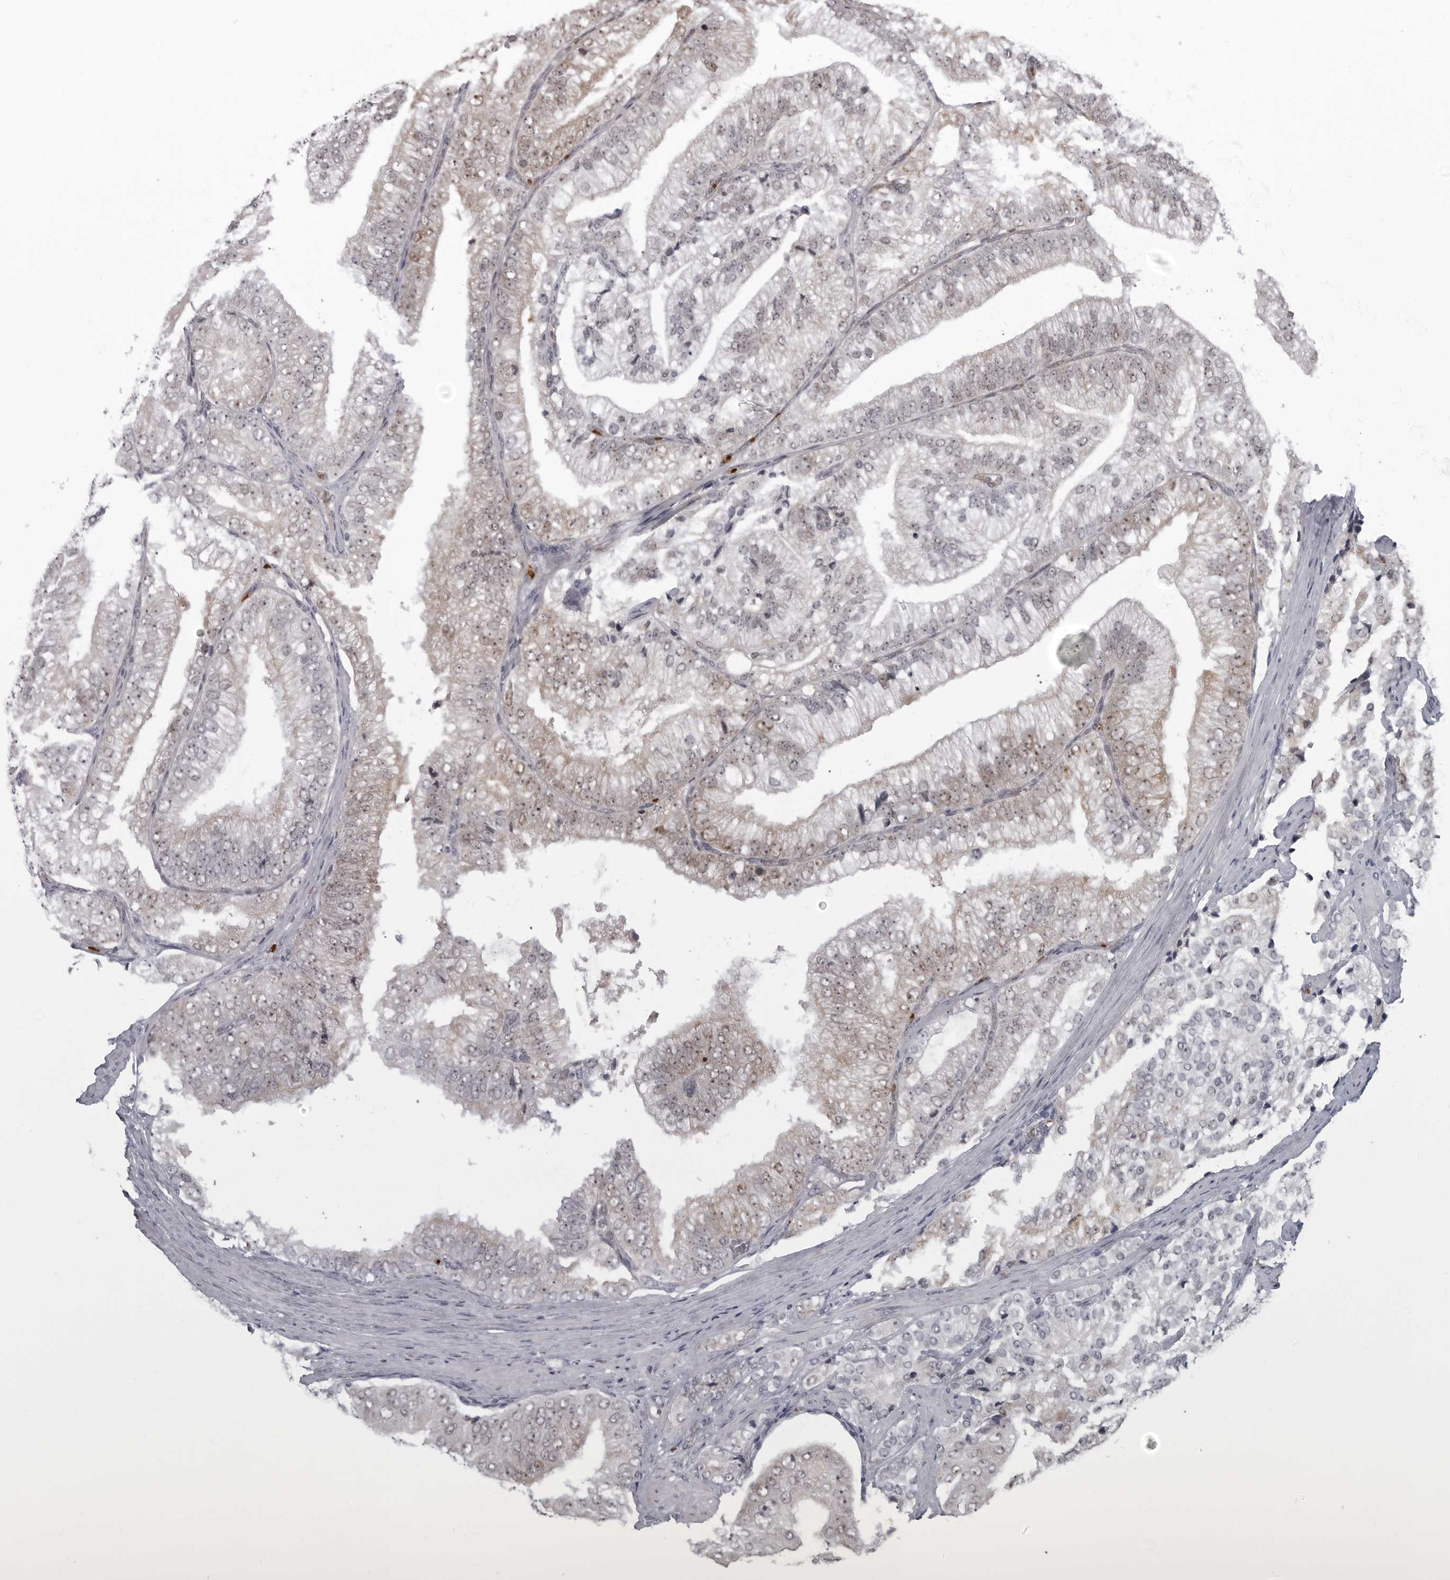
{"staining": {"intensity": "weak", "quantity": "25%-75%", "location": "nuclear"}, "tissue": "prostate cancer", "cell_type": "Tumor cells", "image_type": "cancer", "snomed": [{"axis": "morphology", "description": "Adenocarcinoma, High grade"}, {"axis": "topography", "description": "Prostate"}], "caption": "Protein staining of adenocarcinoma (high-grade) (prostate) tissue shows weak nuclear expression in about 25%-75% of tumor cells.", "gene": "THOP1", "patient": {"sex": "male", "age": 58}}